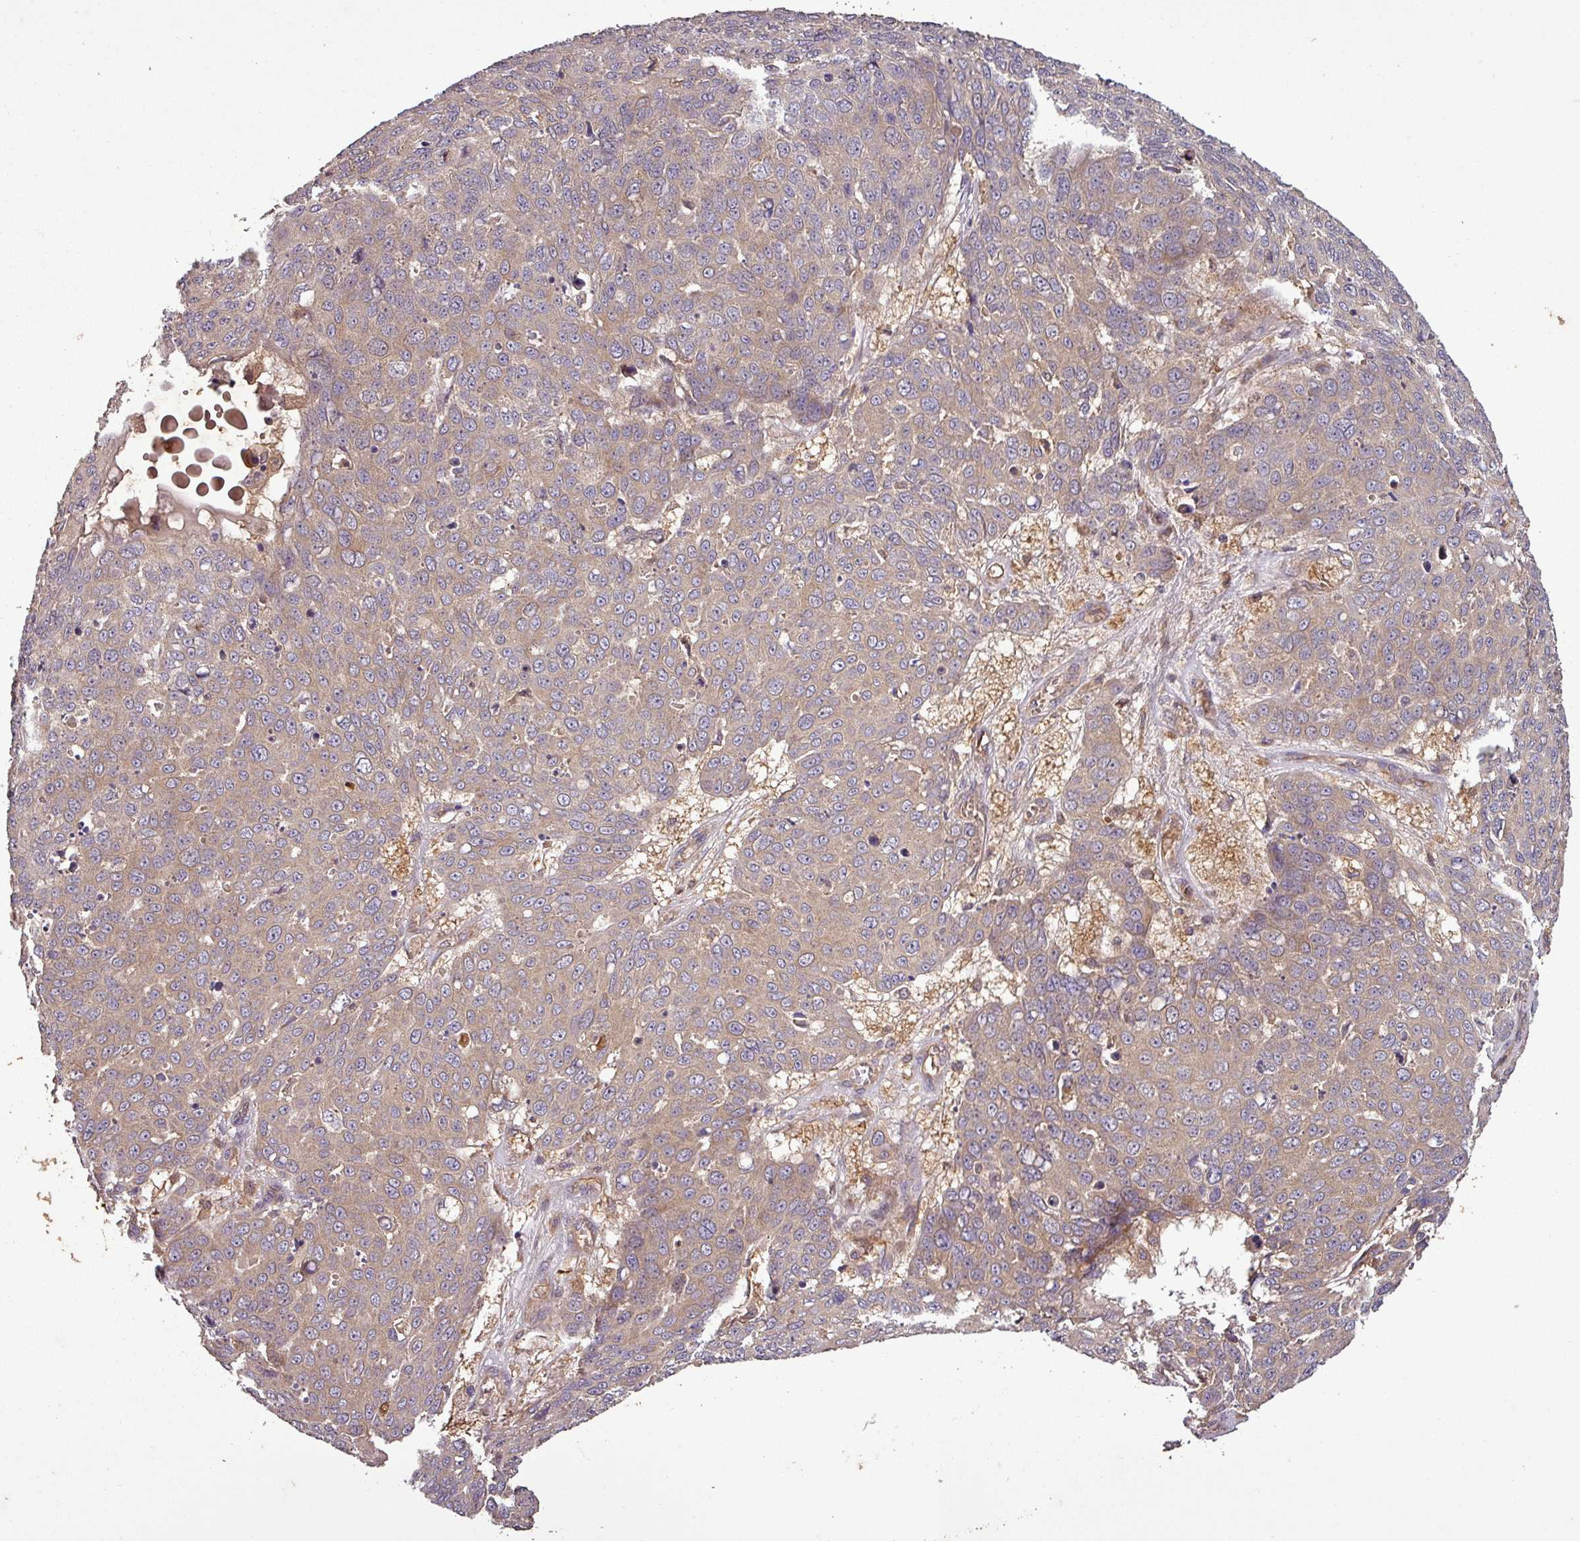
{"staining": {"intensity": "moderate", "quantity": "25%-75%", "location": "cytoplasmic/membranous"}, "tissue": "skin cancer", "cell_type": "Tumor cells", "image_type": "cancer", "snomed": [{"axis": "morphology", "description": "Squamous cell carcinoma, NOS"}, {"axis": "topography", "description": "Skin"}], "caption": "This is a histology image of immunohistochemistry staining of skin cancer, which shows moderate positivity in the cytoplasmic/membranous of tumor cells.", "gene": "SIRPB2", "patient": {"sex": "male", "age": 71}}